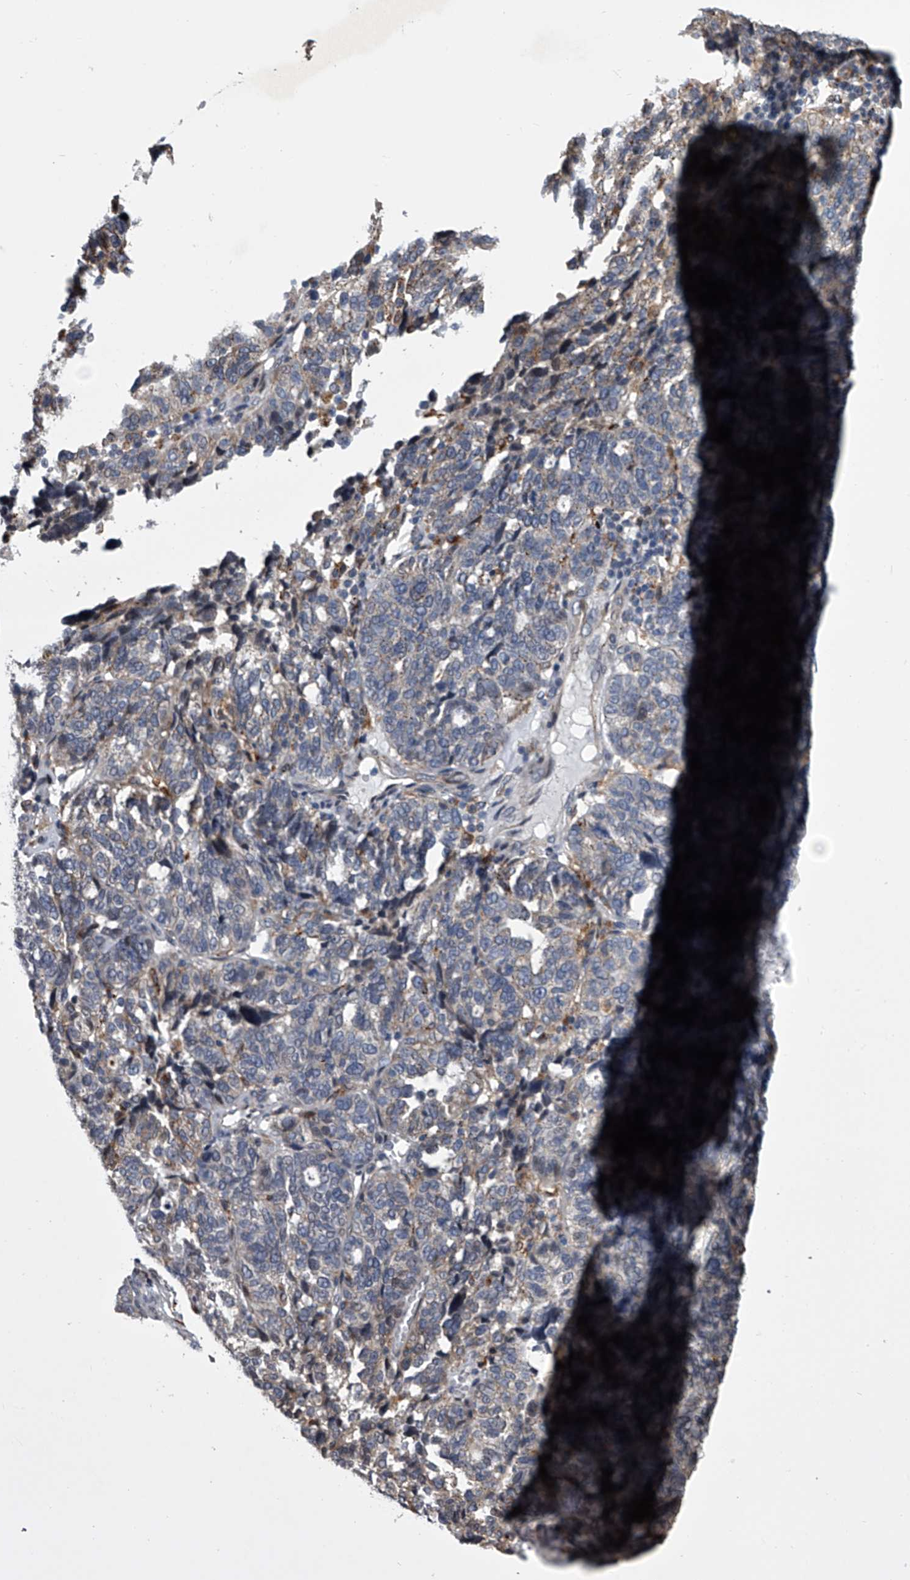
{"staining": {"intensity": "negative", "quantity": "none", "location": "none"}, "tissue": "ovarian cancer", "cell_type": "Tumor cells", "image_type": "cancer", "snomed": [{"axis": "morphology", "description": "Cystadenocarcinoma, serous, NOS"}, {"axis": "topography", "description": "Ovary"}], "caption": "This is an immunohistochemistry (IHC) histopathology image of ovarian cancer. There is no expression in tumor cells.", "gene": "TRIM8", "patient": {"sex": "female", "age": 59}}